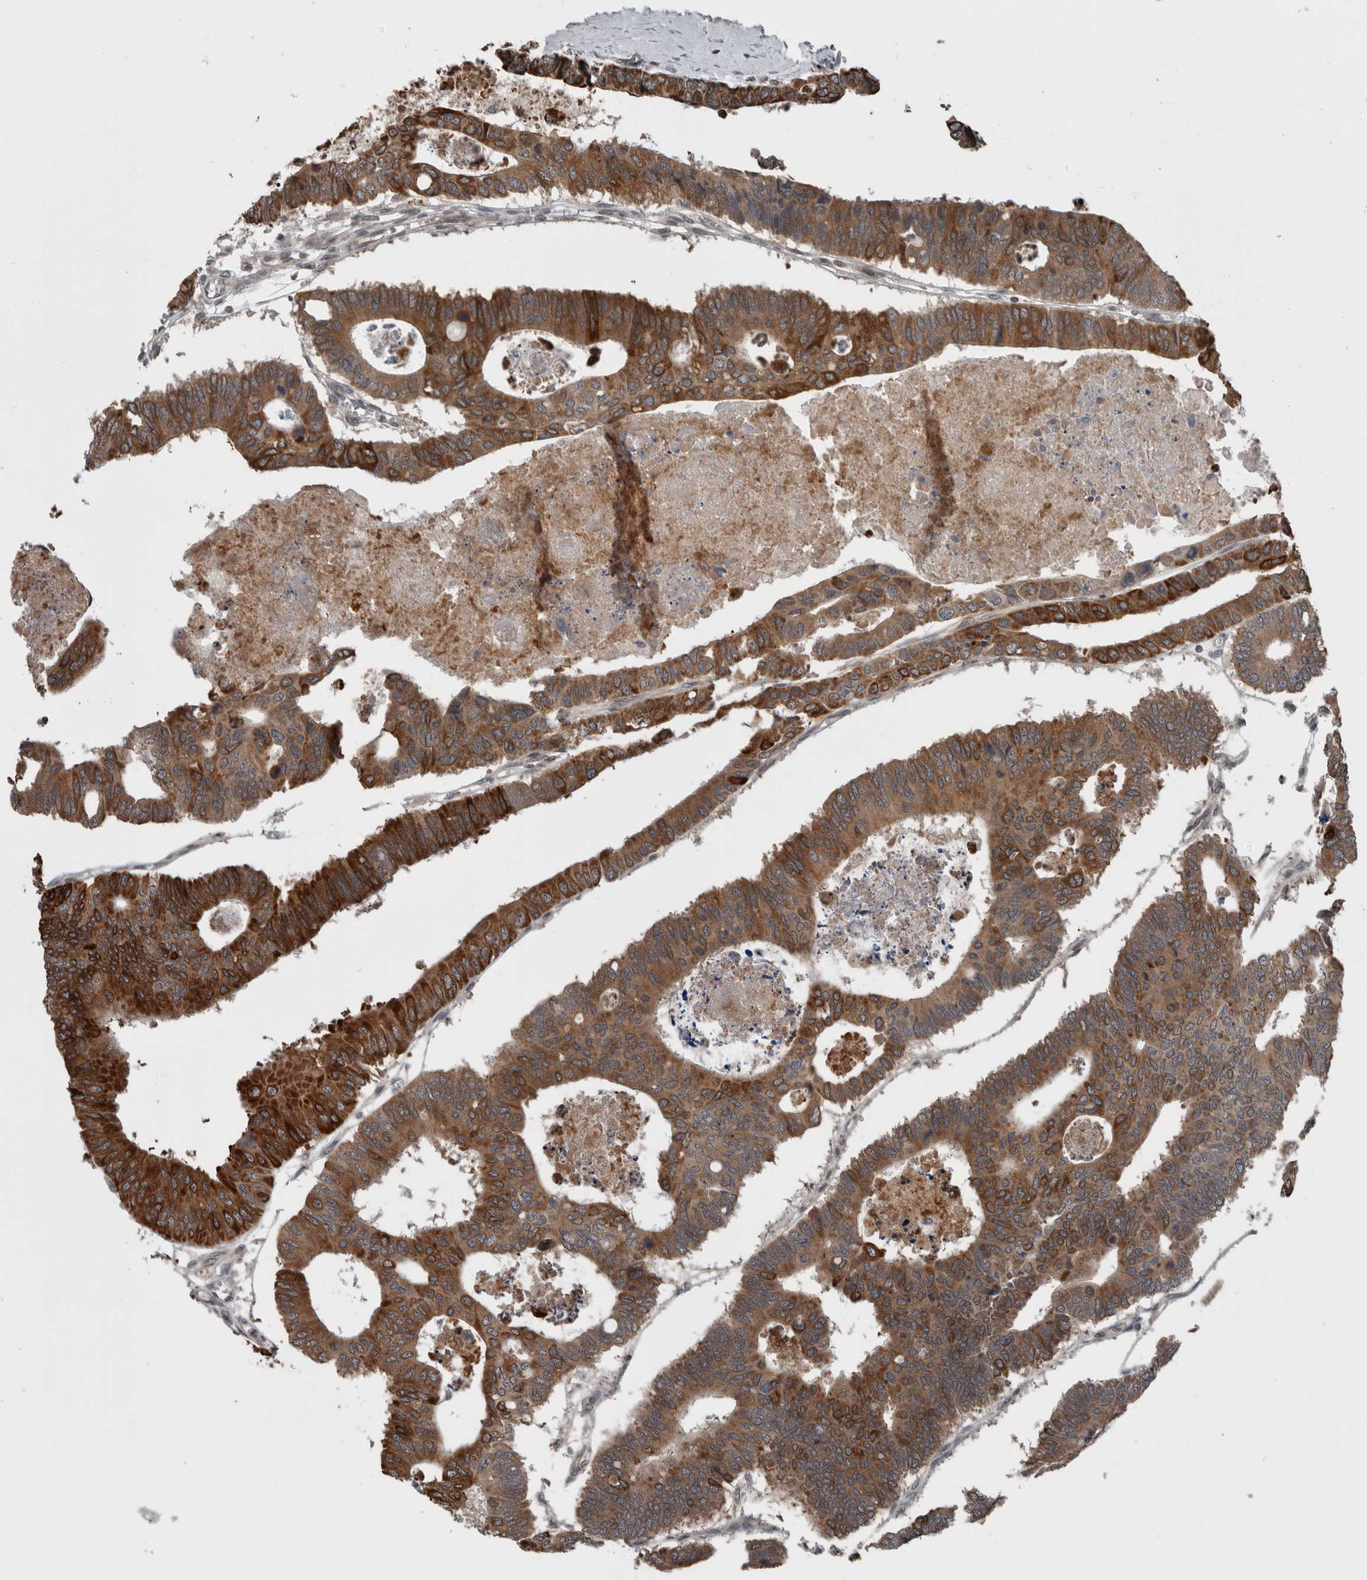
{"staining": {"intensity": "strong", "quantity": ">75%", "location": "cytoplasmic/membranous"}, "tissue": "colorectal cancer", "cell_type": "Tumor cells", "image_type": "cancer", "snomed": [{"axis": "morphology", "description": "Adenocarcinoma, NOS"}, {"axis": "topography", "description": "Rectum"}], "caption": "Immunohistochemical staining of human colorectal adenocarcinoma shows strong cytoplasmic/membranous protein expression in about >75% of tumor cells.", "gene": "ENY2", "patient": {"sex": "male", "age": 84}}